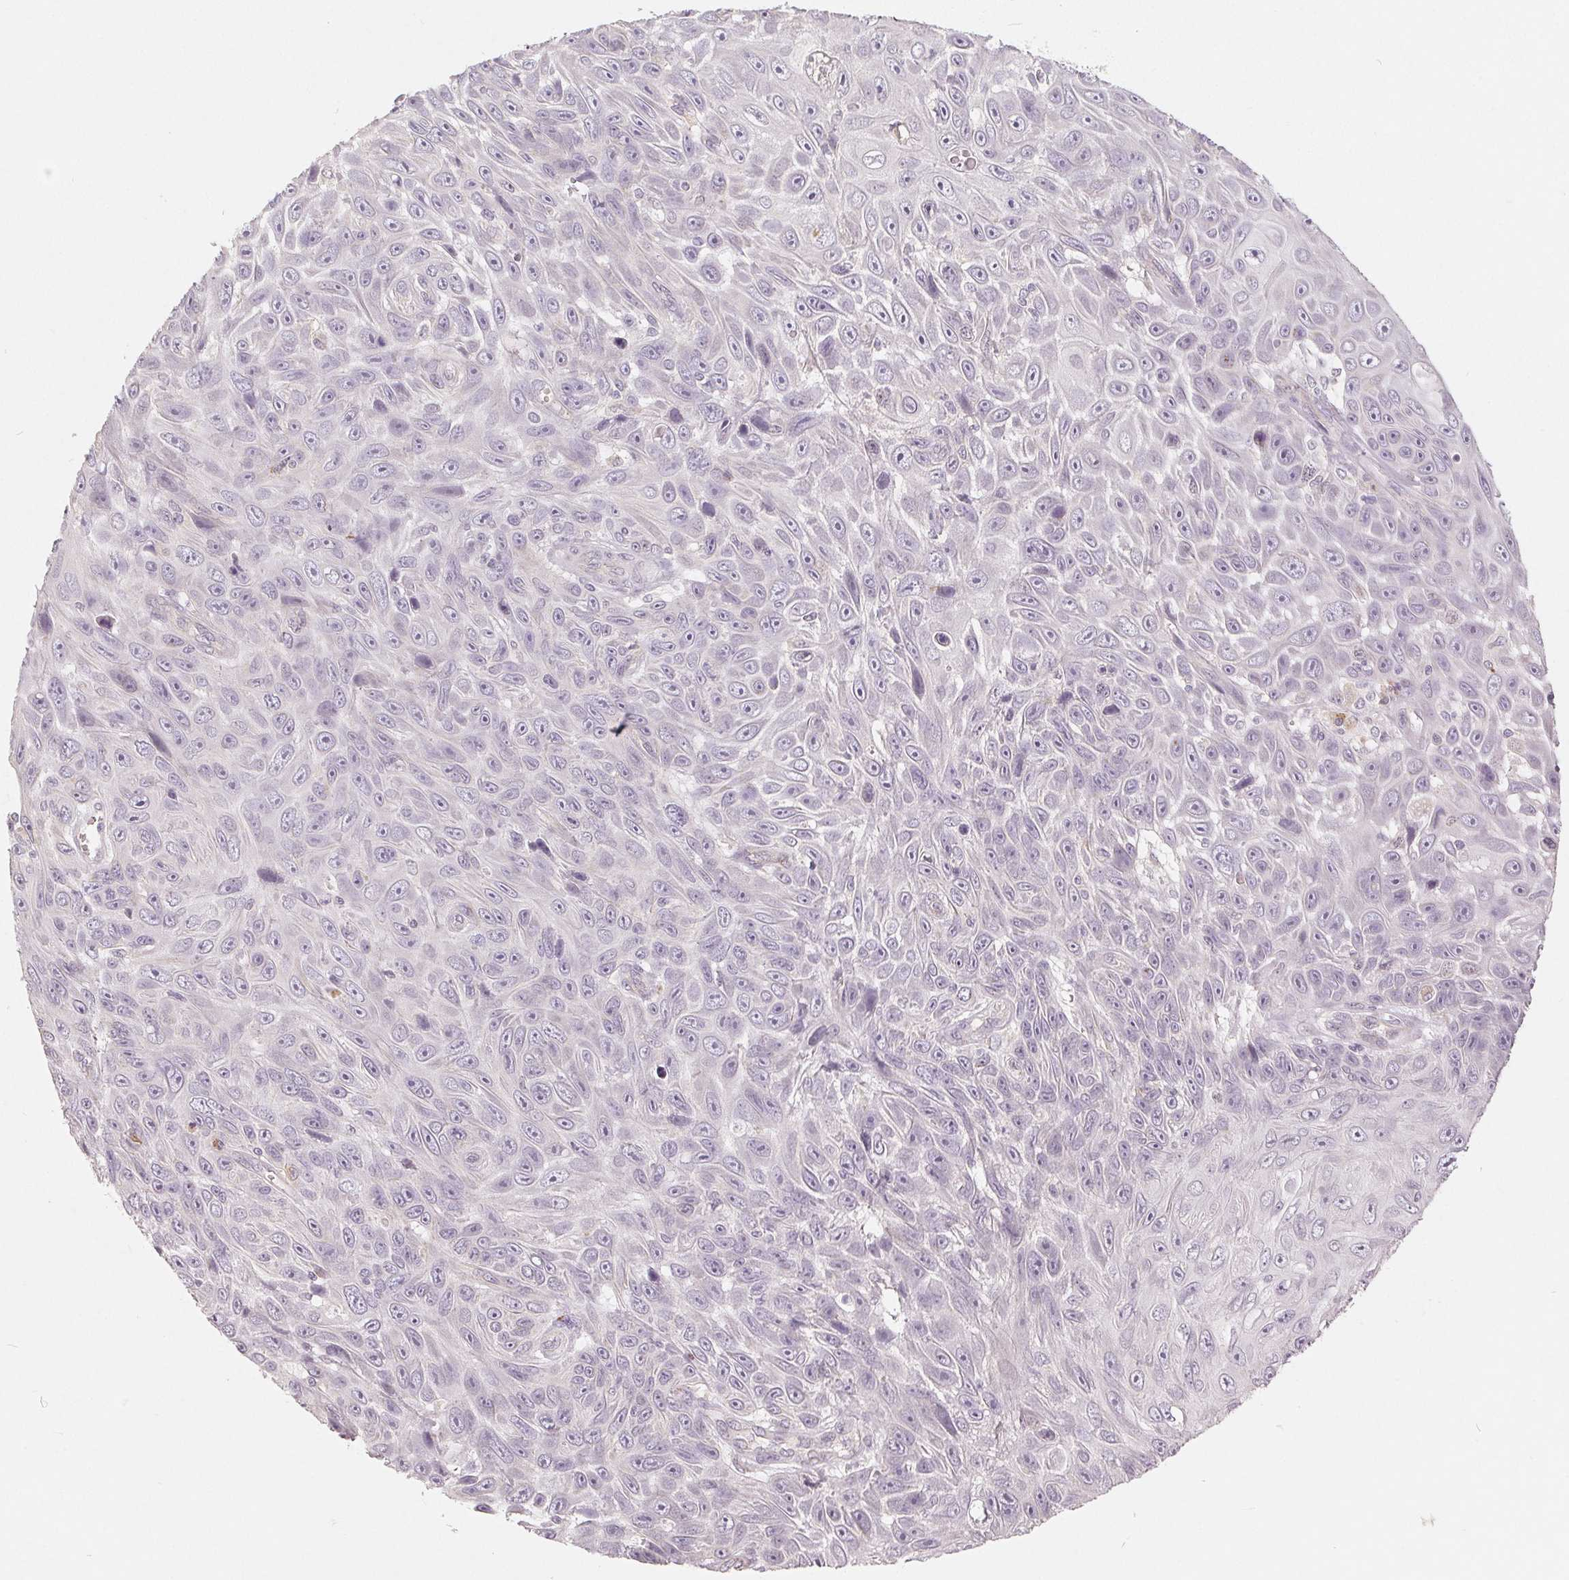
{"staining": {"intensity": "weak", "quantity": "<25%", "location": "nuclear"}, "tissue": "skin cancer", "cell_type": "Tumor cells", "image_type": "cancer", "snomed": [{"axis": "morphology", "description": "Squamous cell carcinoma, NOS"}, {"axis": "topography", "description": "Skin"}], "caption": "The immunohistochemistry photomicrograph has no significant staining in tumor cells of skin cancer (squamous cell carcinoma) tissue.", "gene": "TMSB15B", "patient": {"sex": "male", "age": 82}}